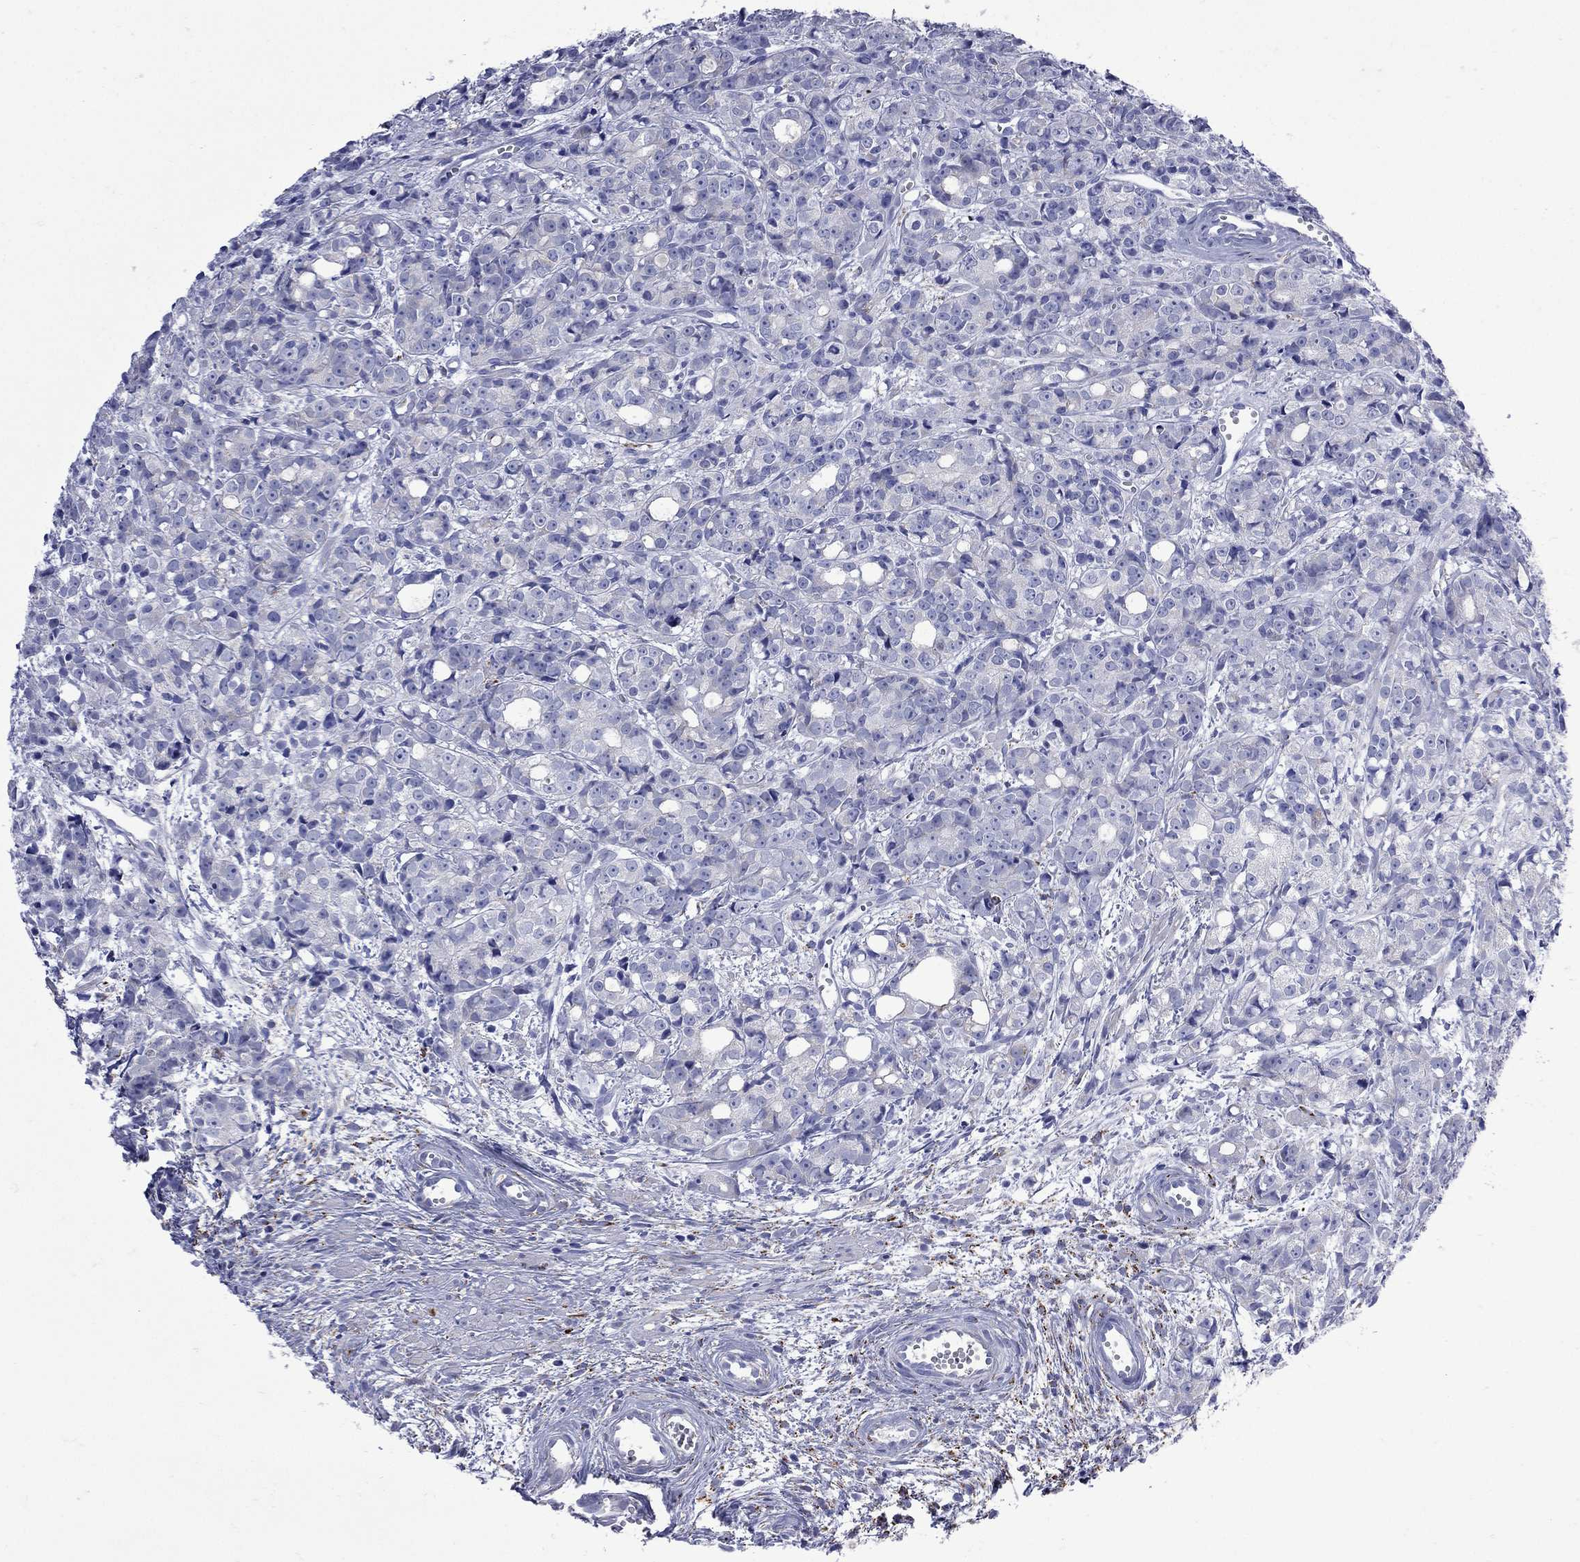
{"staining": {"intensity": "negative", "quantity": "none", "location": "none"}, "tissue": "prostate cancer", "cell_type": "Tumor cells", "image_type": "cancer", "snomed": [{"axis": "morphology", "description": "Adenocarcinoma, Medium grade"}, {"axis": "topography", "description": "Prostate"}], "caption": "IHC image of human prostate cancer (adenocarcinoma (medium-grade)) stained for a protein (brown), which exhibits no expression in tumor cells.", "gene": "SESTD1", "patient": {"sex": "male", "age": 74}}